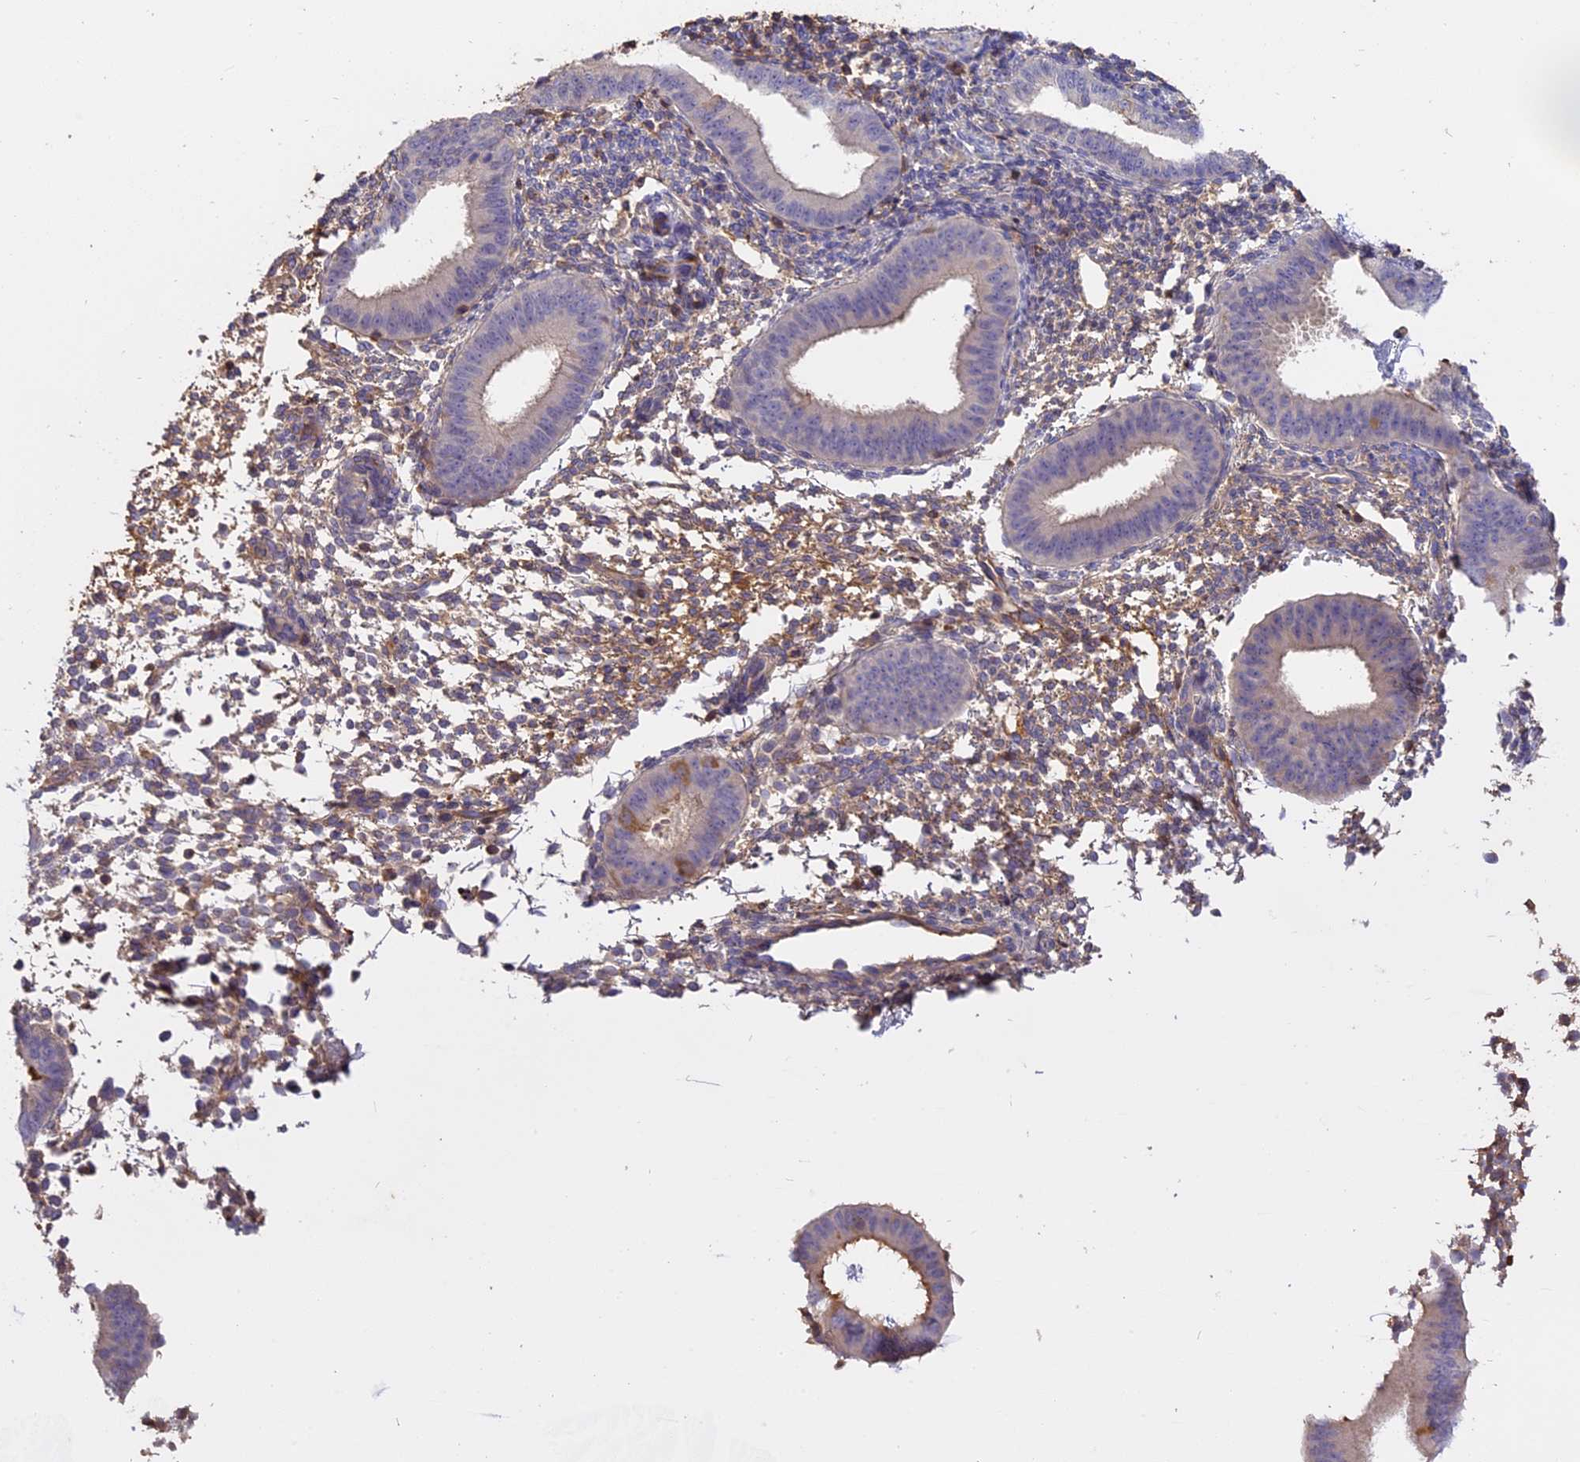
{"staining": {"intensity": "weak", "quantity": "<25%", "location": "cytoplasmic/membranous"}, "tissue": "endometrium", "cell_type": "Cells in endometrial stroma", "image_type": "normal", "snomed": [{"axis": "morphology", "description": "Normal tissue, NOS"}, {"axis": "topography", "description": "Uterus"}, {"axis": "topography", "description": "Endometrium"}], "caption": "Immunohistochemistry photomicrograph of benign endometrium stained for a protein (brown), which shows no positivity in cells in endometrial stroma.", "gene": "CFAP119", "patient": {"sex": "female", "age": 48}}